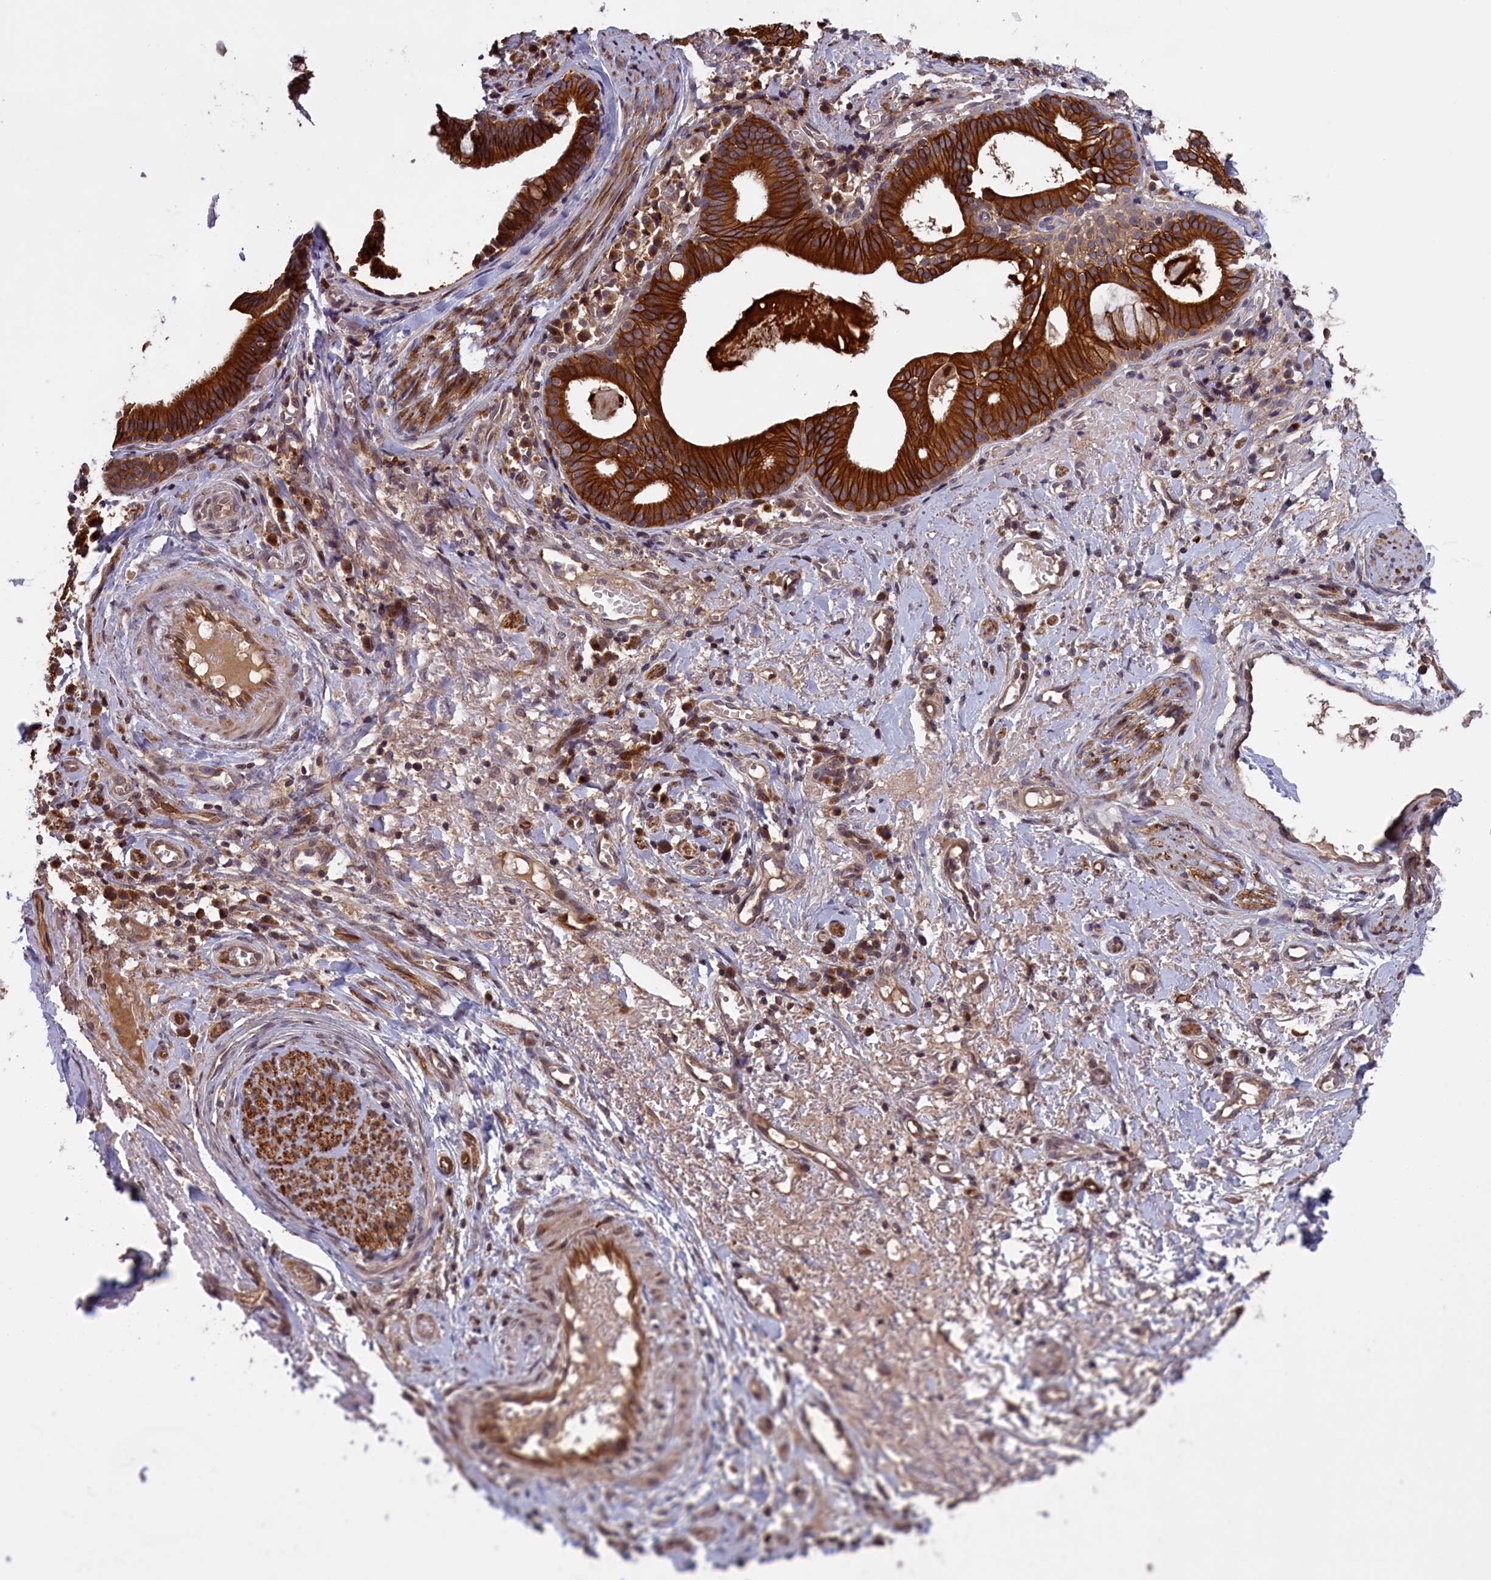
{"staining": {"intensity": "strong", "quantity": ">75%", "location": "cytoplasmic/membranous"}, "tissue": "adipose tissue", "cell_type": "Adipocytes", "image_type": "normal", "snomed": [{"axis": "morphology", "description": "Normal tissue, NOS"}, {"axis": "morphology", "description": "Basal cell carcinoma"}, {"axis": "topography", "description": "Cartilage tissue"}, {"axis": "topography", "description": "Nasopharynx"}, {"axis": "topography", "description": "Oral tissue"}], "caption": "Immunohistochemical staining of benign adipose tissue shows >75% levels of strong cytoplasmic/membranous protein expression in about >75% of adipocytes.", "gene": "DENND1B", "patient": {"sex": "female", "age": 77}}